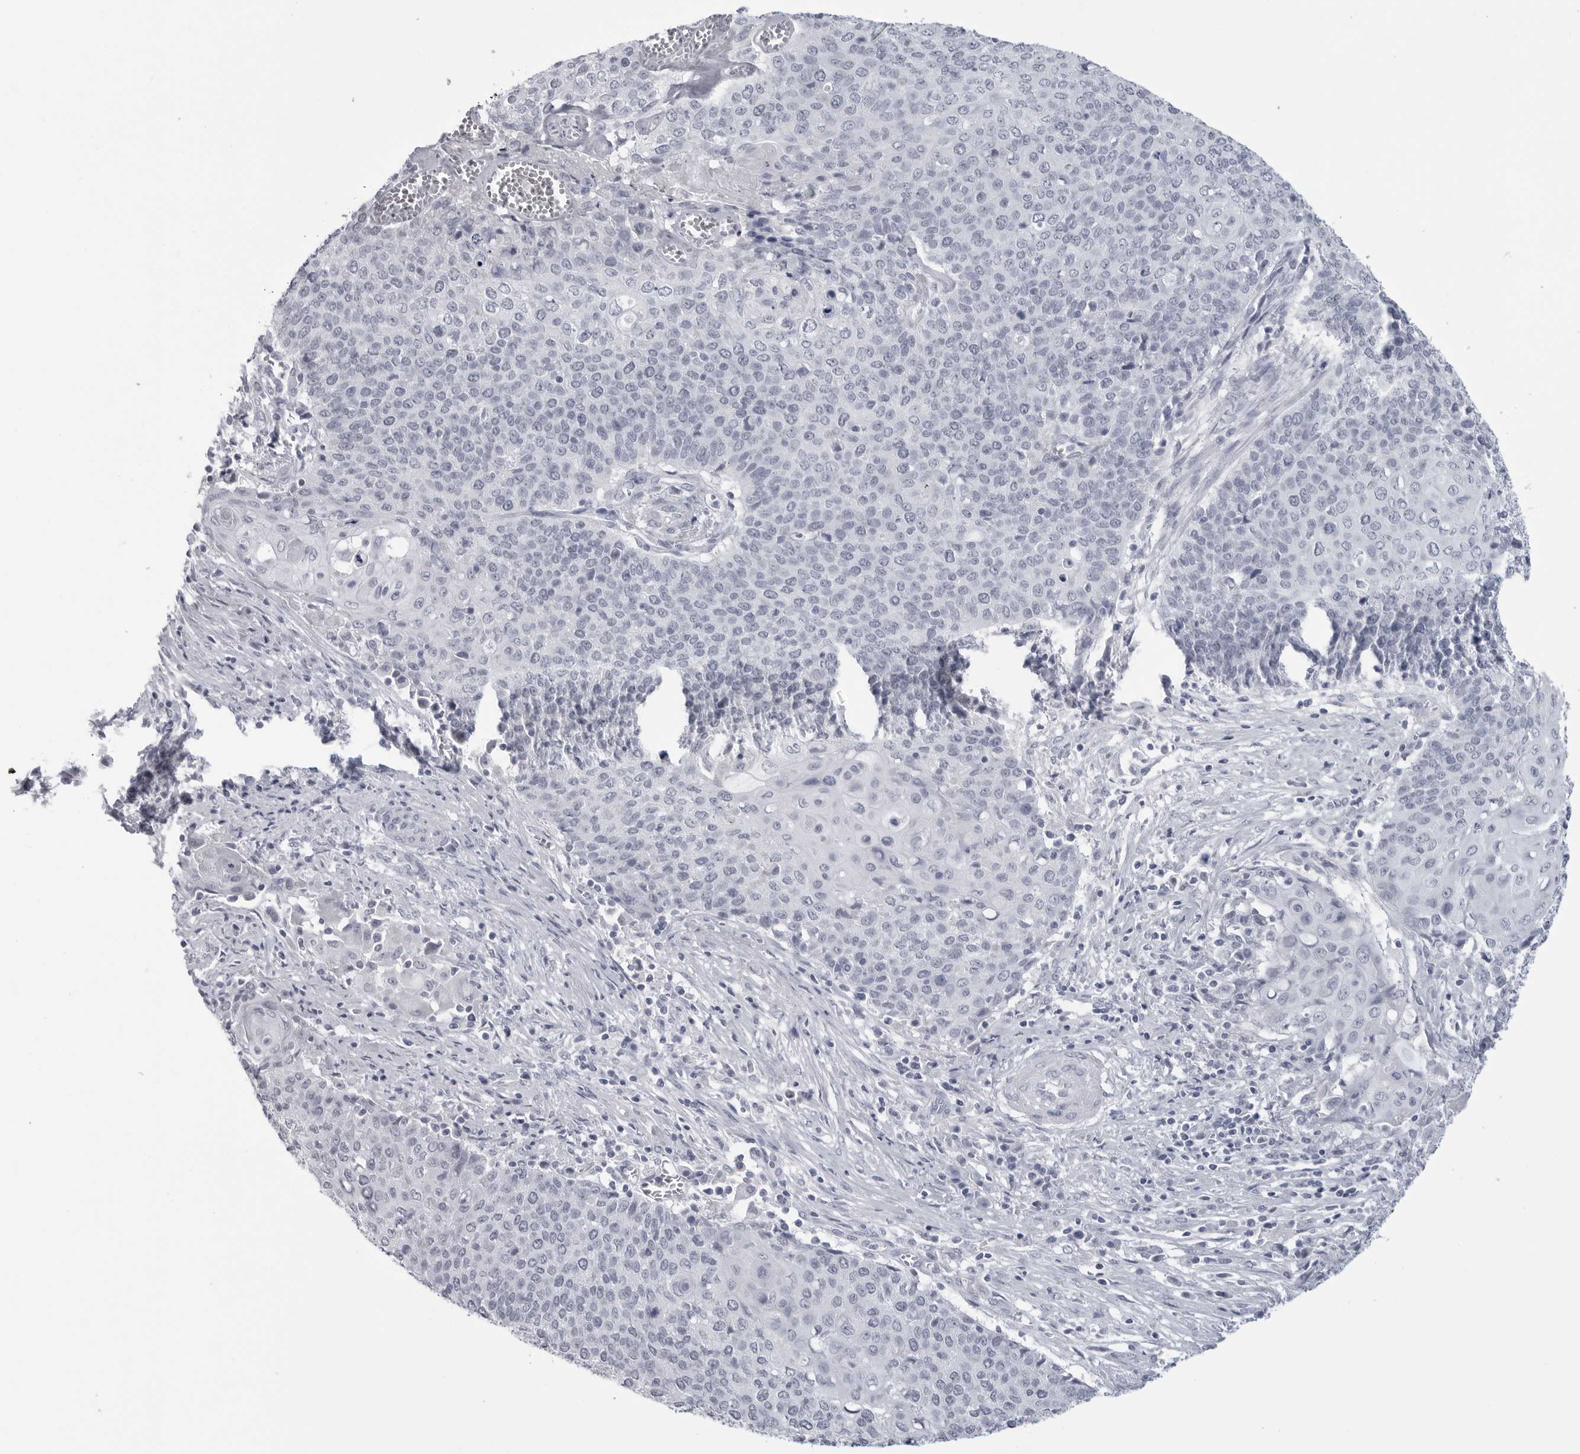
{"staining": {"intensity": "negative", "quantity": "none", "location": "none"}, "tissue": "cervical cancer", "cell_type": "Tumor cells", "image_type": "cancer", "snomed": [{"axis": "morphology", "description": "Squamous cell carcinoma, NOS"}, {"axis": "topography", "description": "Cervix"}], "caption": "Tumor cells show no significant protein staining in cervical squamous cell carcinoma.", "gene": "PGA3", "patient": {"sex": "female", "age": 39}}